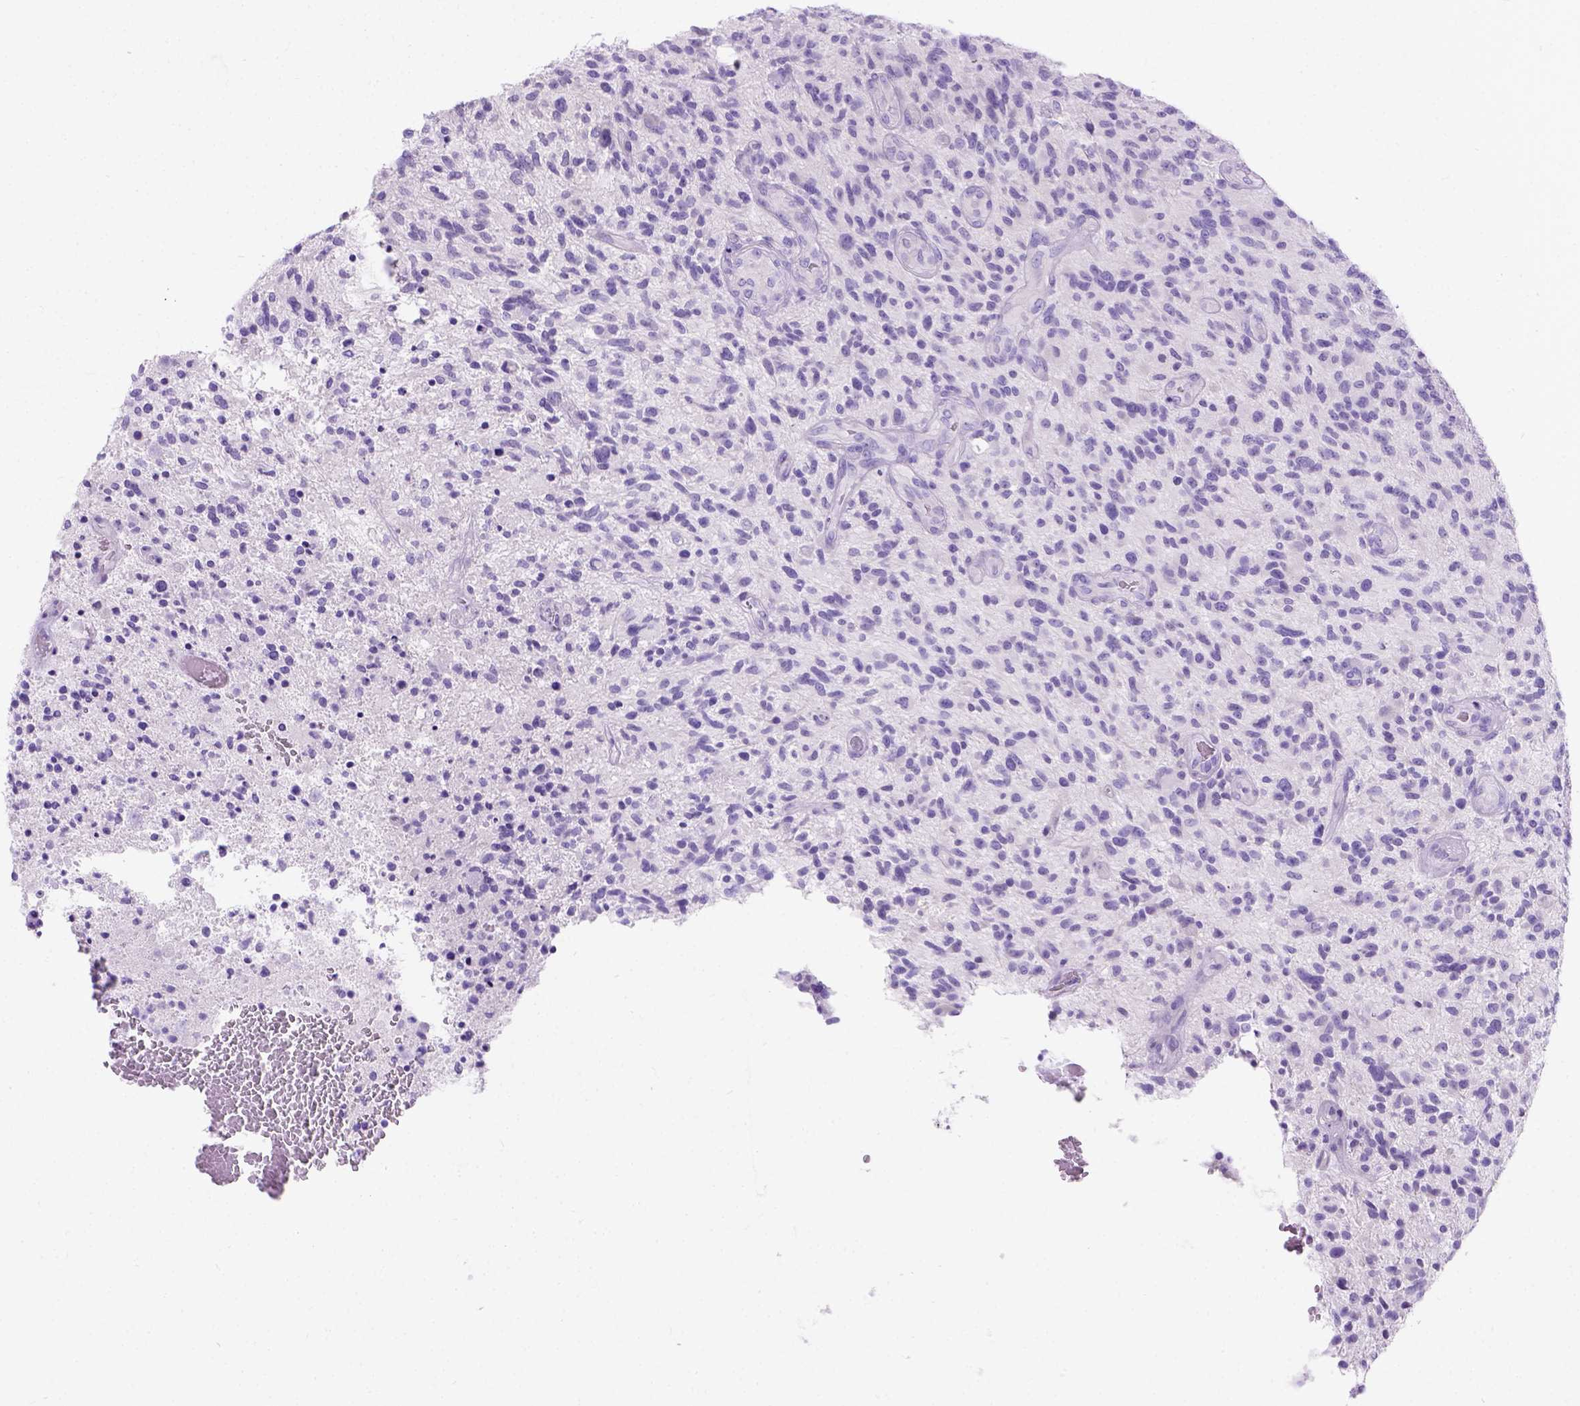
{"staining": {"intensity": "negative", "quantity": "none", "location": "none"}, "tissue": "glioma", "cell_type": "Tumor cells", "image_type": "cancer", "snomed": [{"axis": "morphology", "description": "Glioma, malignant, High grade"}, {"axis": "topography", "description": "Brain"}], "caption": "DAB (3,3'-diaminobenzidine) immunohistochemical staining of human malignant glioma (high-grade) shows no significant staining in tumor cells.", "gene": "C7orf57", "patient": {"sex": "male", "age": 47}}